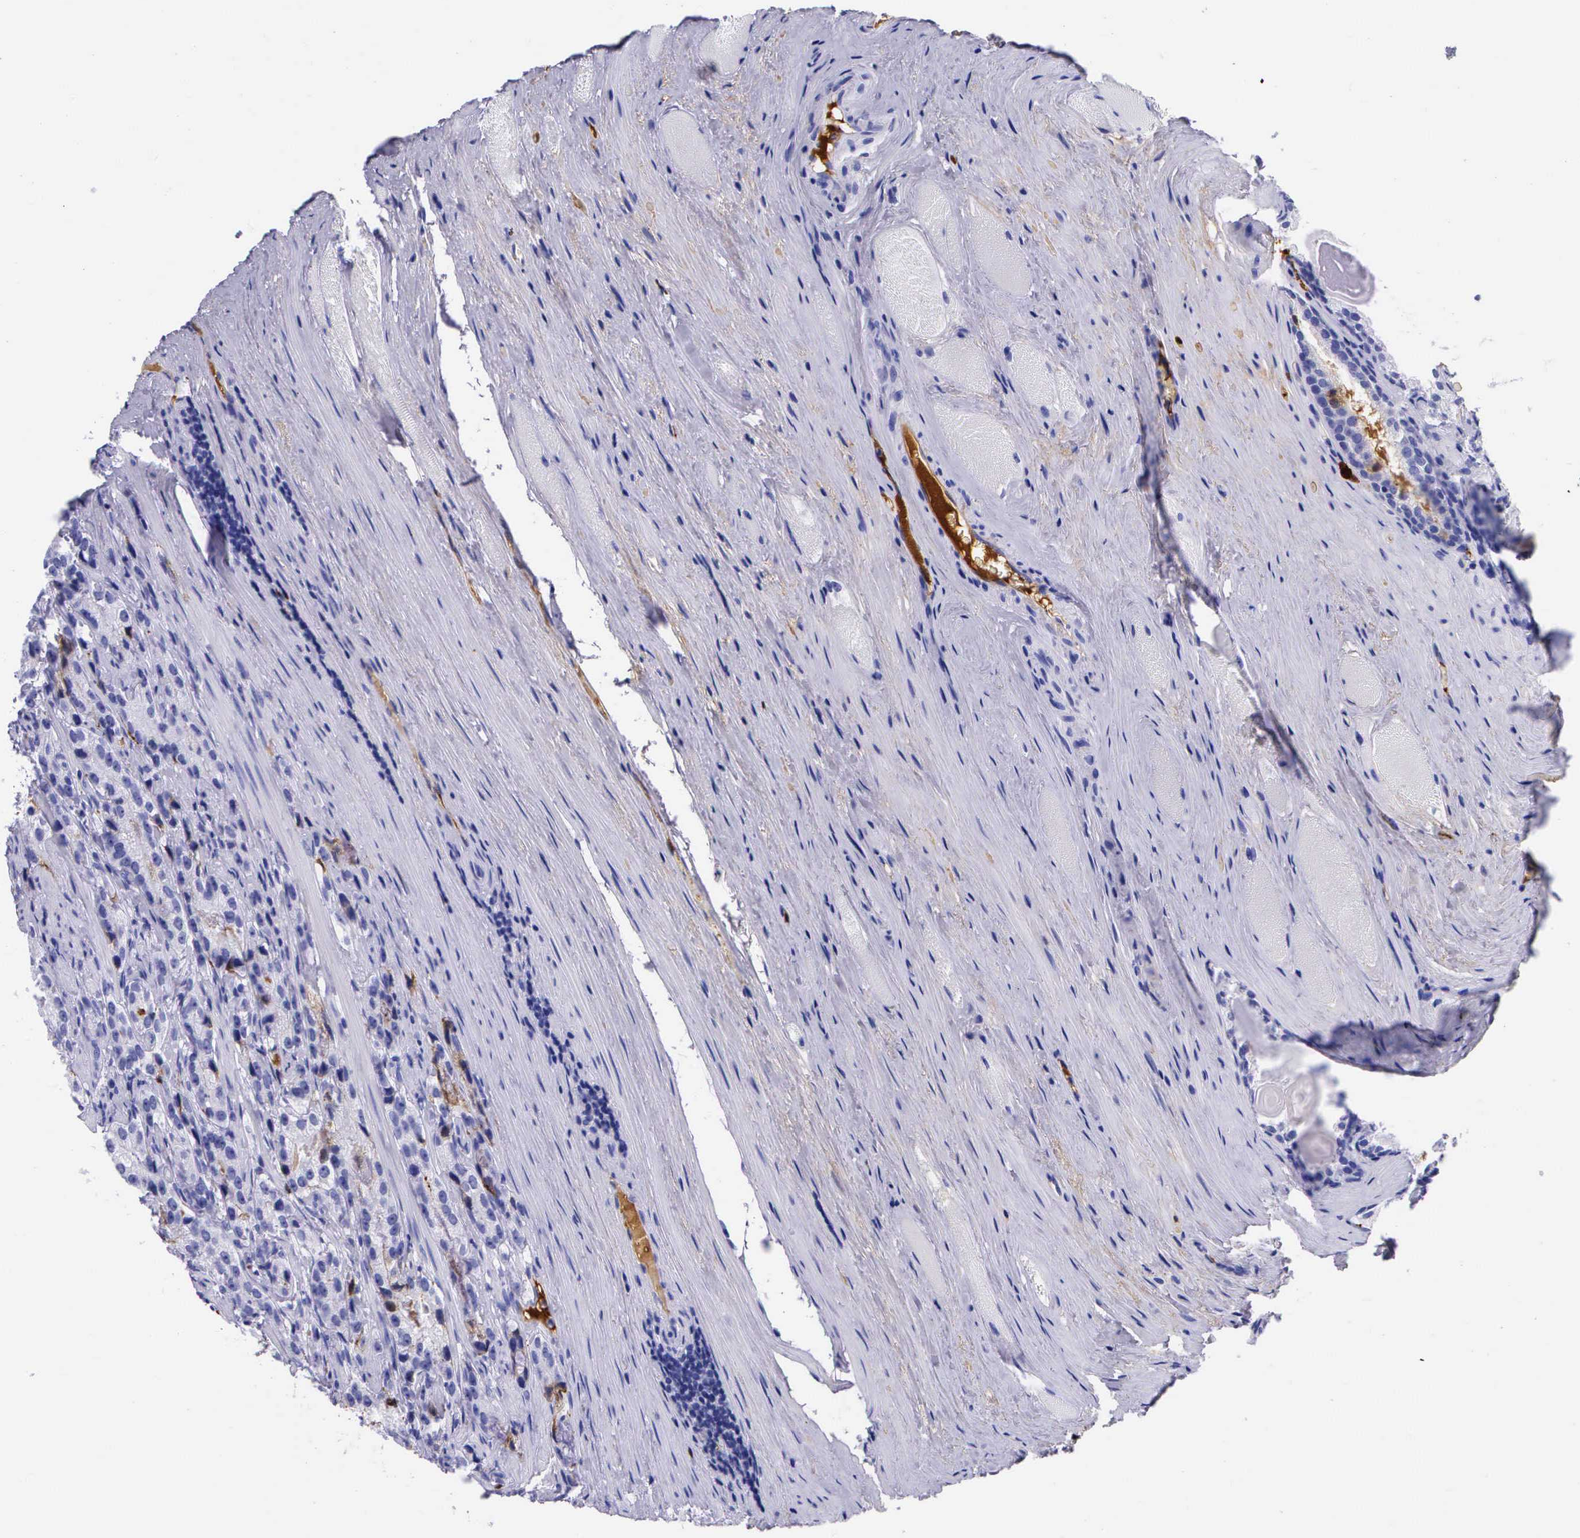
{"staining": {"intensity": "negative", "quantity": "none", "location": "none"}, "tissue": "prostate cancer", "cell_type": "Tumor cells", "image_type": "cancer", "snomed": [{"axis": "morphology", "description": "Adenocarcinoma, Medium grade"}, {"axis": "topography", "description": "Prostate"}], "caption": "An image of prostate cancer (medium-grade adenocarcinoma) stained for a protein shows no brown staining in tumor cells.", "gene": "PLG", "patient": {"sex": "male", "age": 72}}